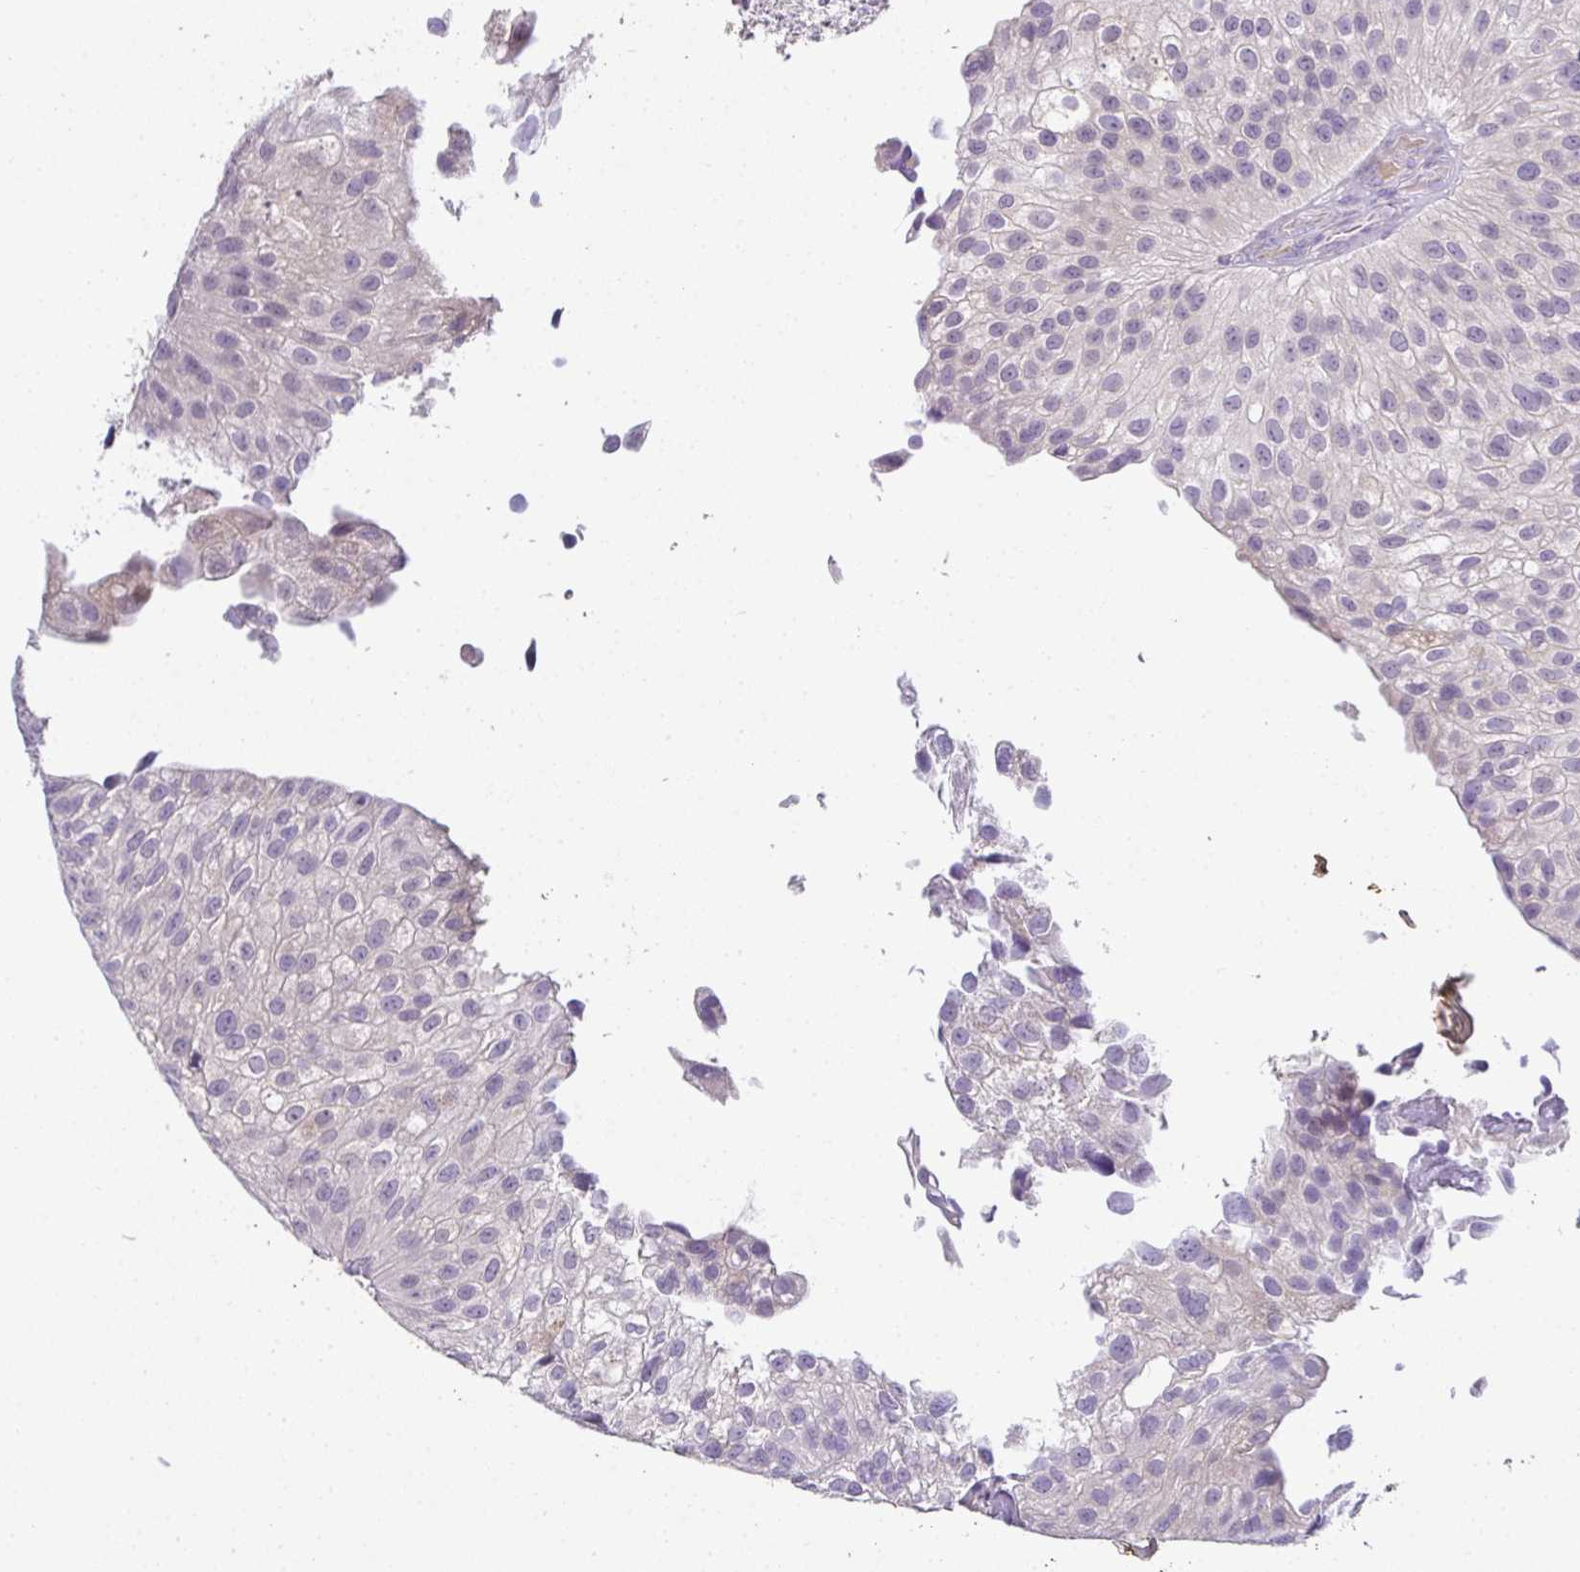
{"staining": {"intensity": "negative", "quantity": "none", "location": "none"}, "tissue": "urothelial cancer", "cell_type": "Tumor cells", "image_type": "cancer", "snomed": [{"axis": "morphology", "description": "Urothelial carcinoma, NOS"}, {"axis": "topography", "description": "Urinary bladder"}], "caption": "An immunohistochemistry (IHC) histopathology image of transitional cell carcinoma is shown. There is no staining in tumor cells of transitional cell carcinoma.", "gene": "CMPK1", "patient": {"sex": "male", "age": 87}}